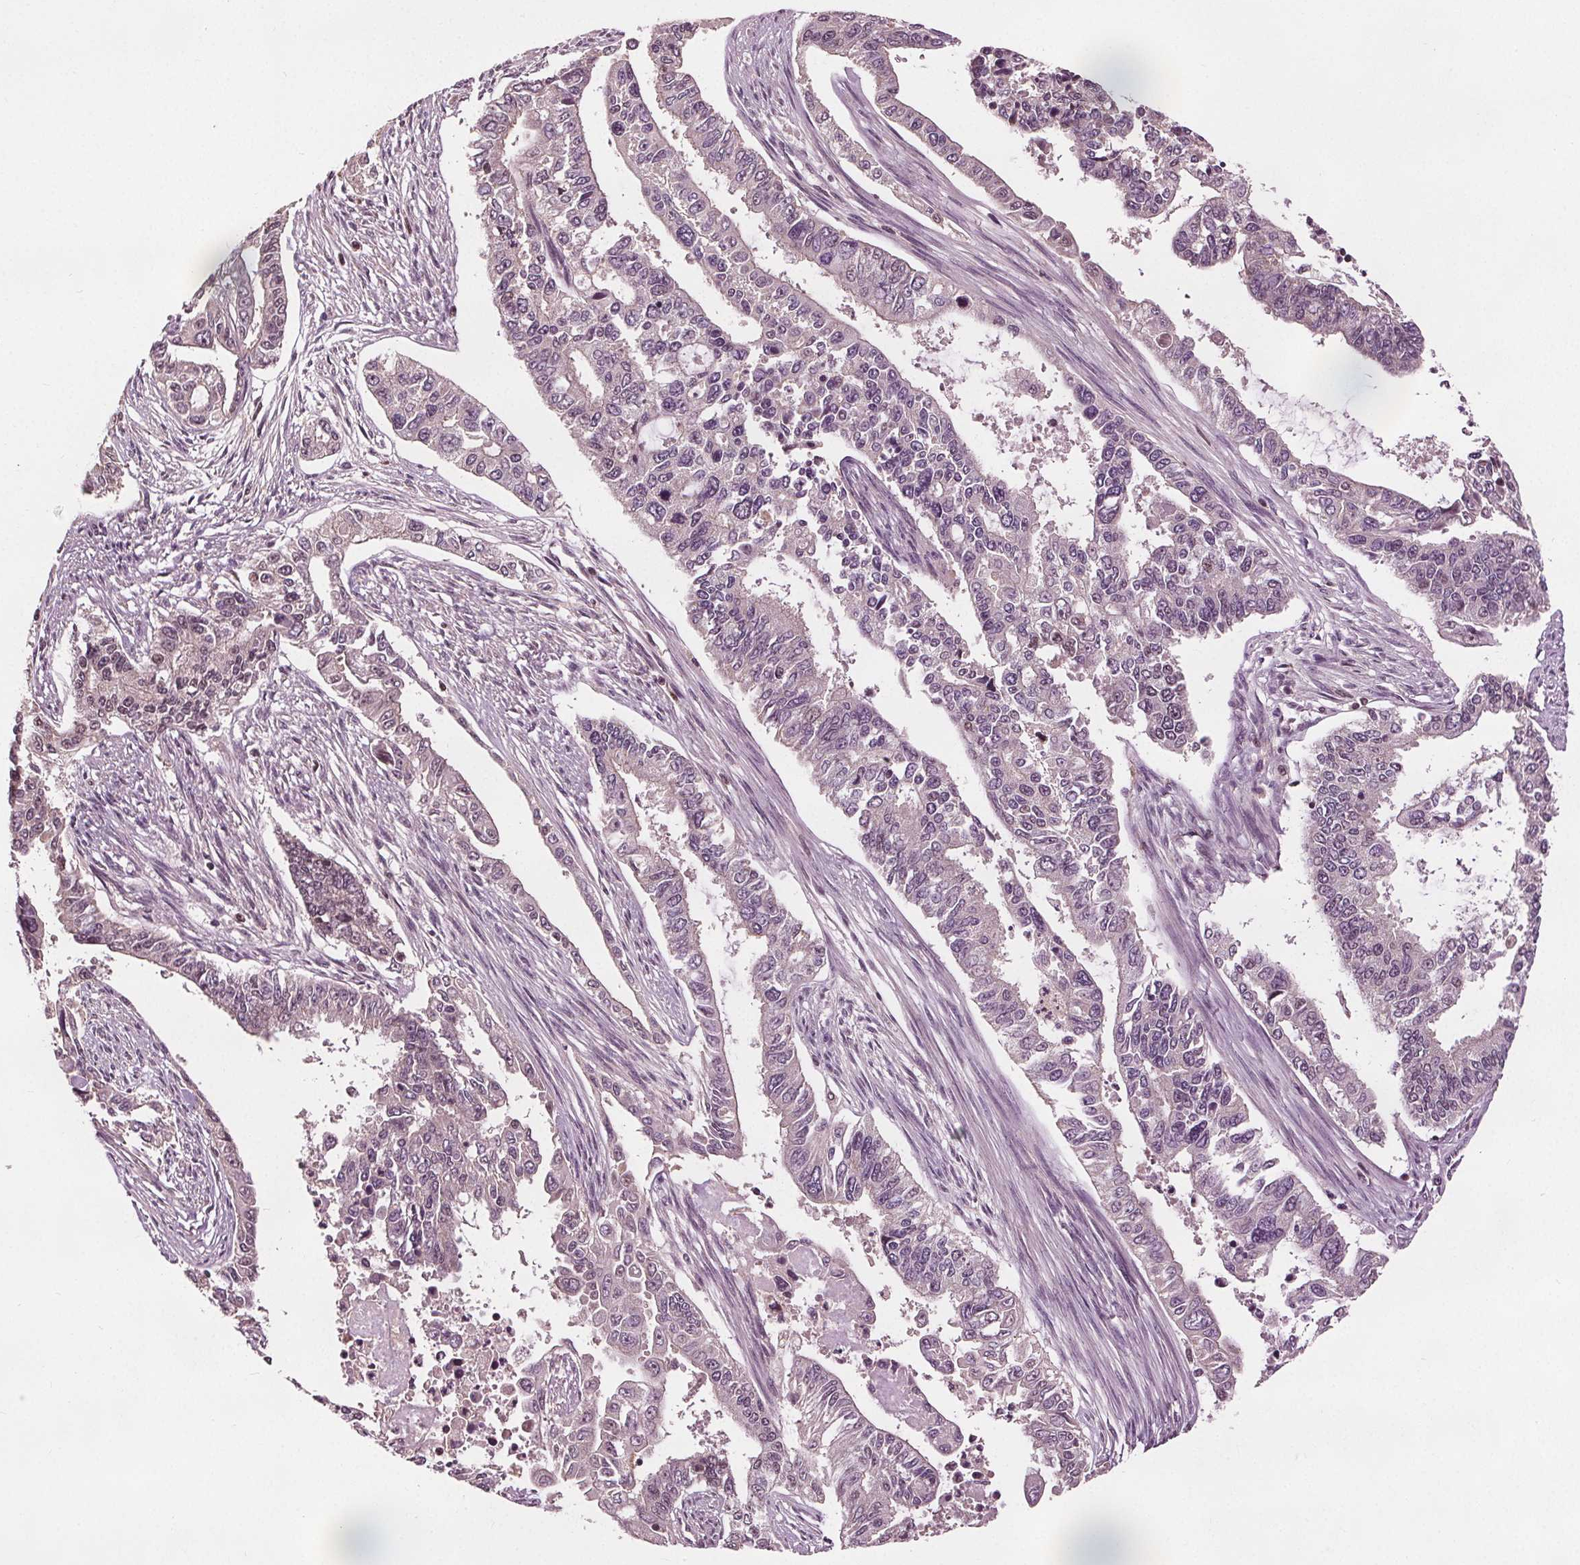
{"staining": {"intensity": "weak", "quantity": "<25%", "location": "cytoplasmic/membranous,nuclear"}, "tissue": "endometrial cancer", "cell_type": "Tumor cells", "image_type": "cancer", "snomed": [{"axis": "morphology", "description": "Adenocarcinoma, NOS"}, {"axis": "topography", "description": "Uterus"}], "caption": "DAB (3,3'-diaminobenzidine) immunohistochemical staining of adenocarcinoma (endometrial) shows no significant staining in tumor cells. The staining is performed using DAB (3,3'-diaminobenzidine) brown chromogen with nuclei counter-stained in using hematoxylin.", "gene": "DDX11", "patient": {"sex": "female", "age": 59}}